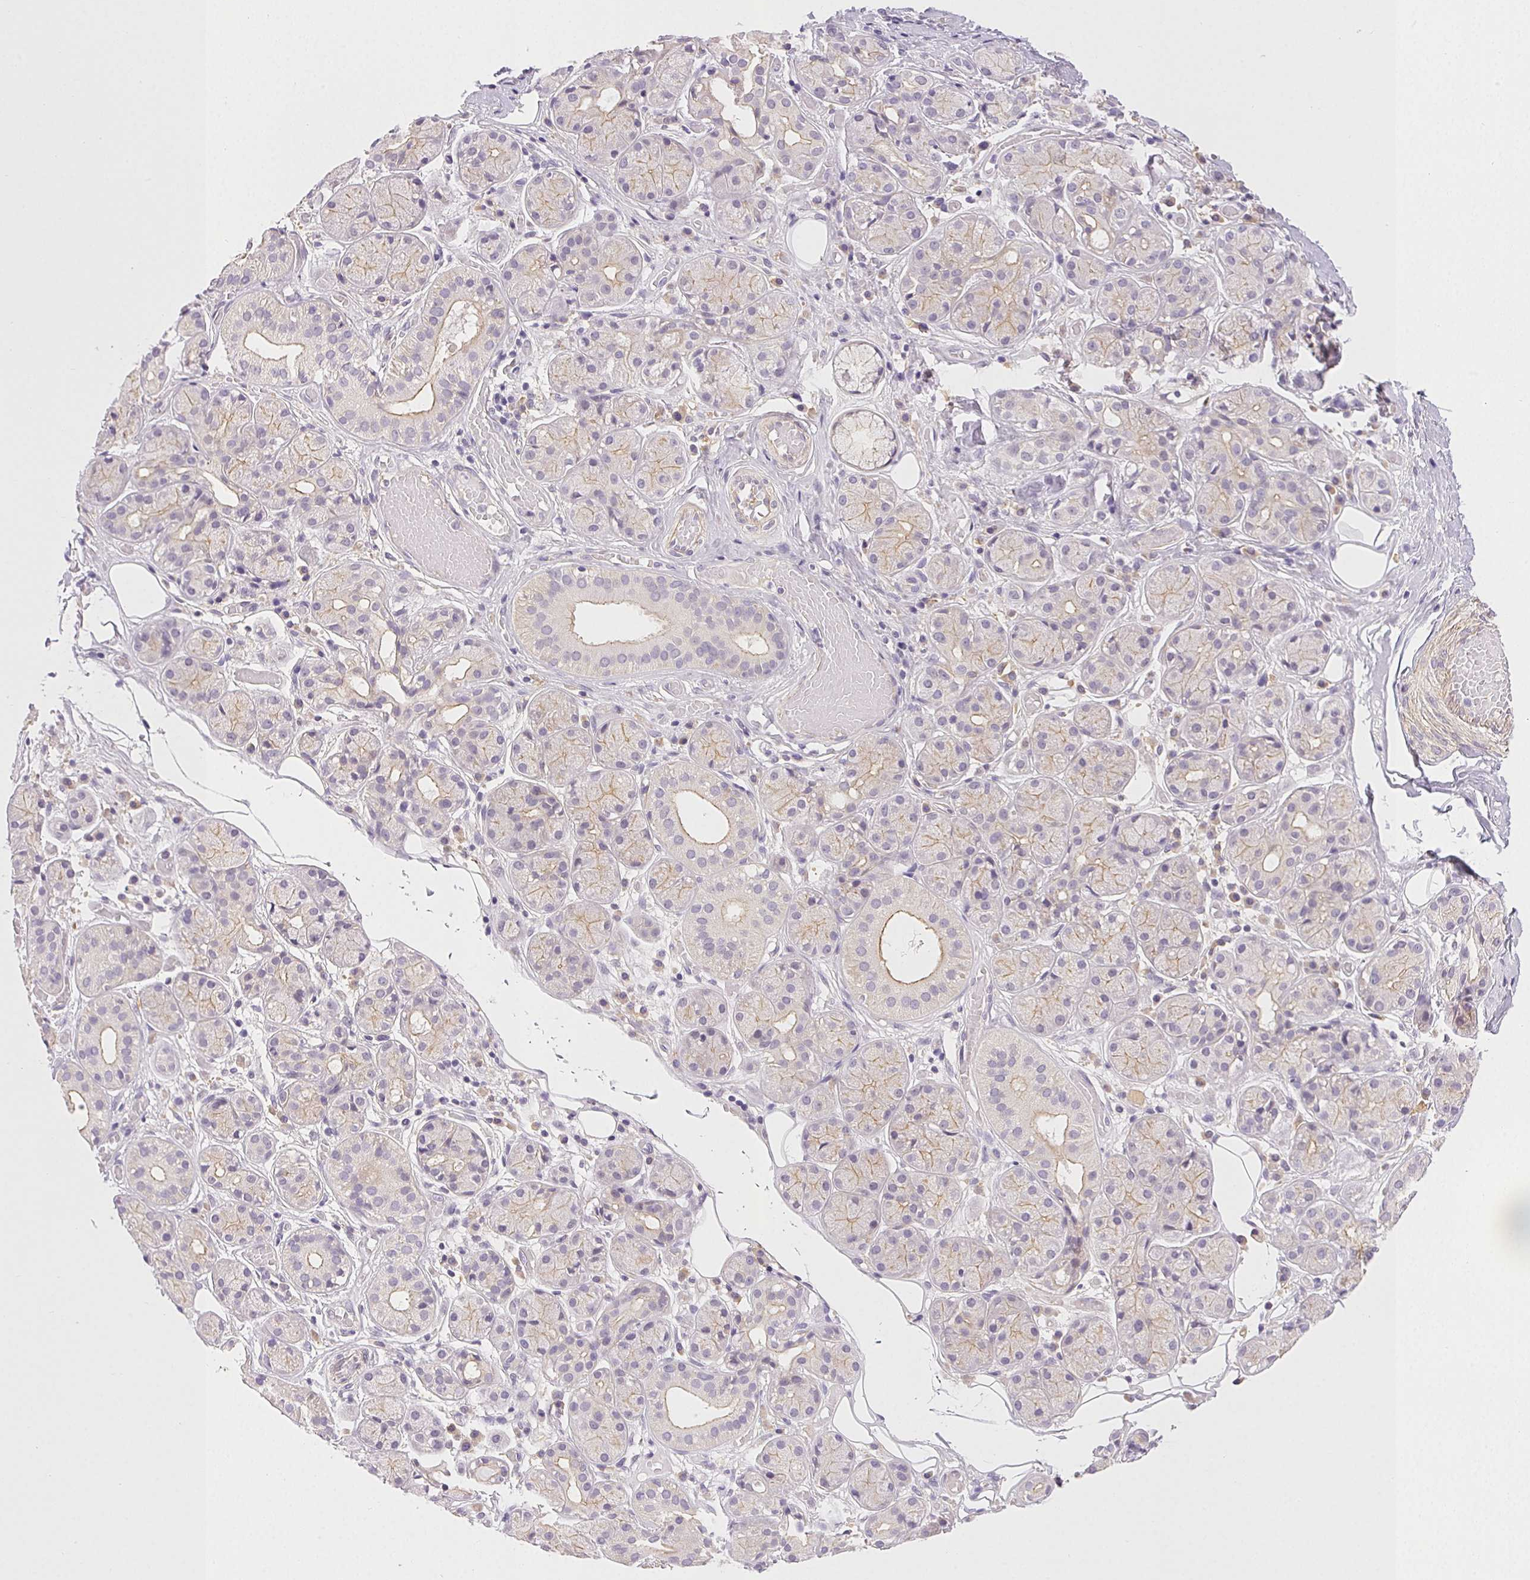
{"staining": {"intensity": "weak", "quantity": "25%-75%", "location": "cytoplasmic/membranous"}, "tissue": "salivary gland", "cell_type": "Glandular cells", "image_type": "normal", "snomed": [{"axis": "morphology", "description": "Normal tissue, NOS"}, {"axis": "topography", "description": "Salivary gland"}, {"axis": "topography", "description": "Peripheral nerve tissue"}], "caption": "Normal salivary gland displays weak cytoplasmic/membranous expression in approximately 25%-75% of glandular cells, visualized by immunohistochemistry.", "gene": "CSN1S1", "patient": {"sex": "male", "age": 71}}